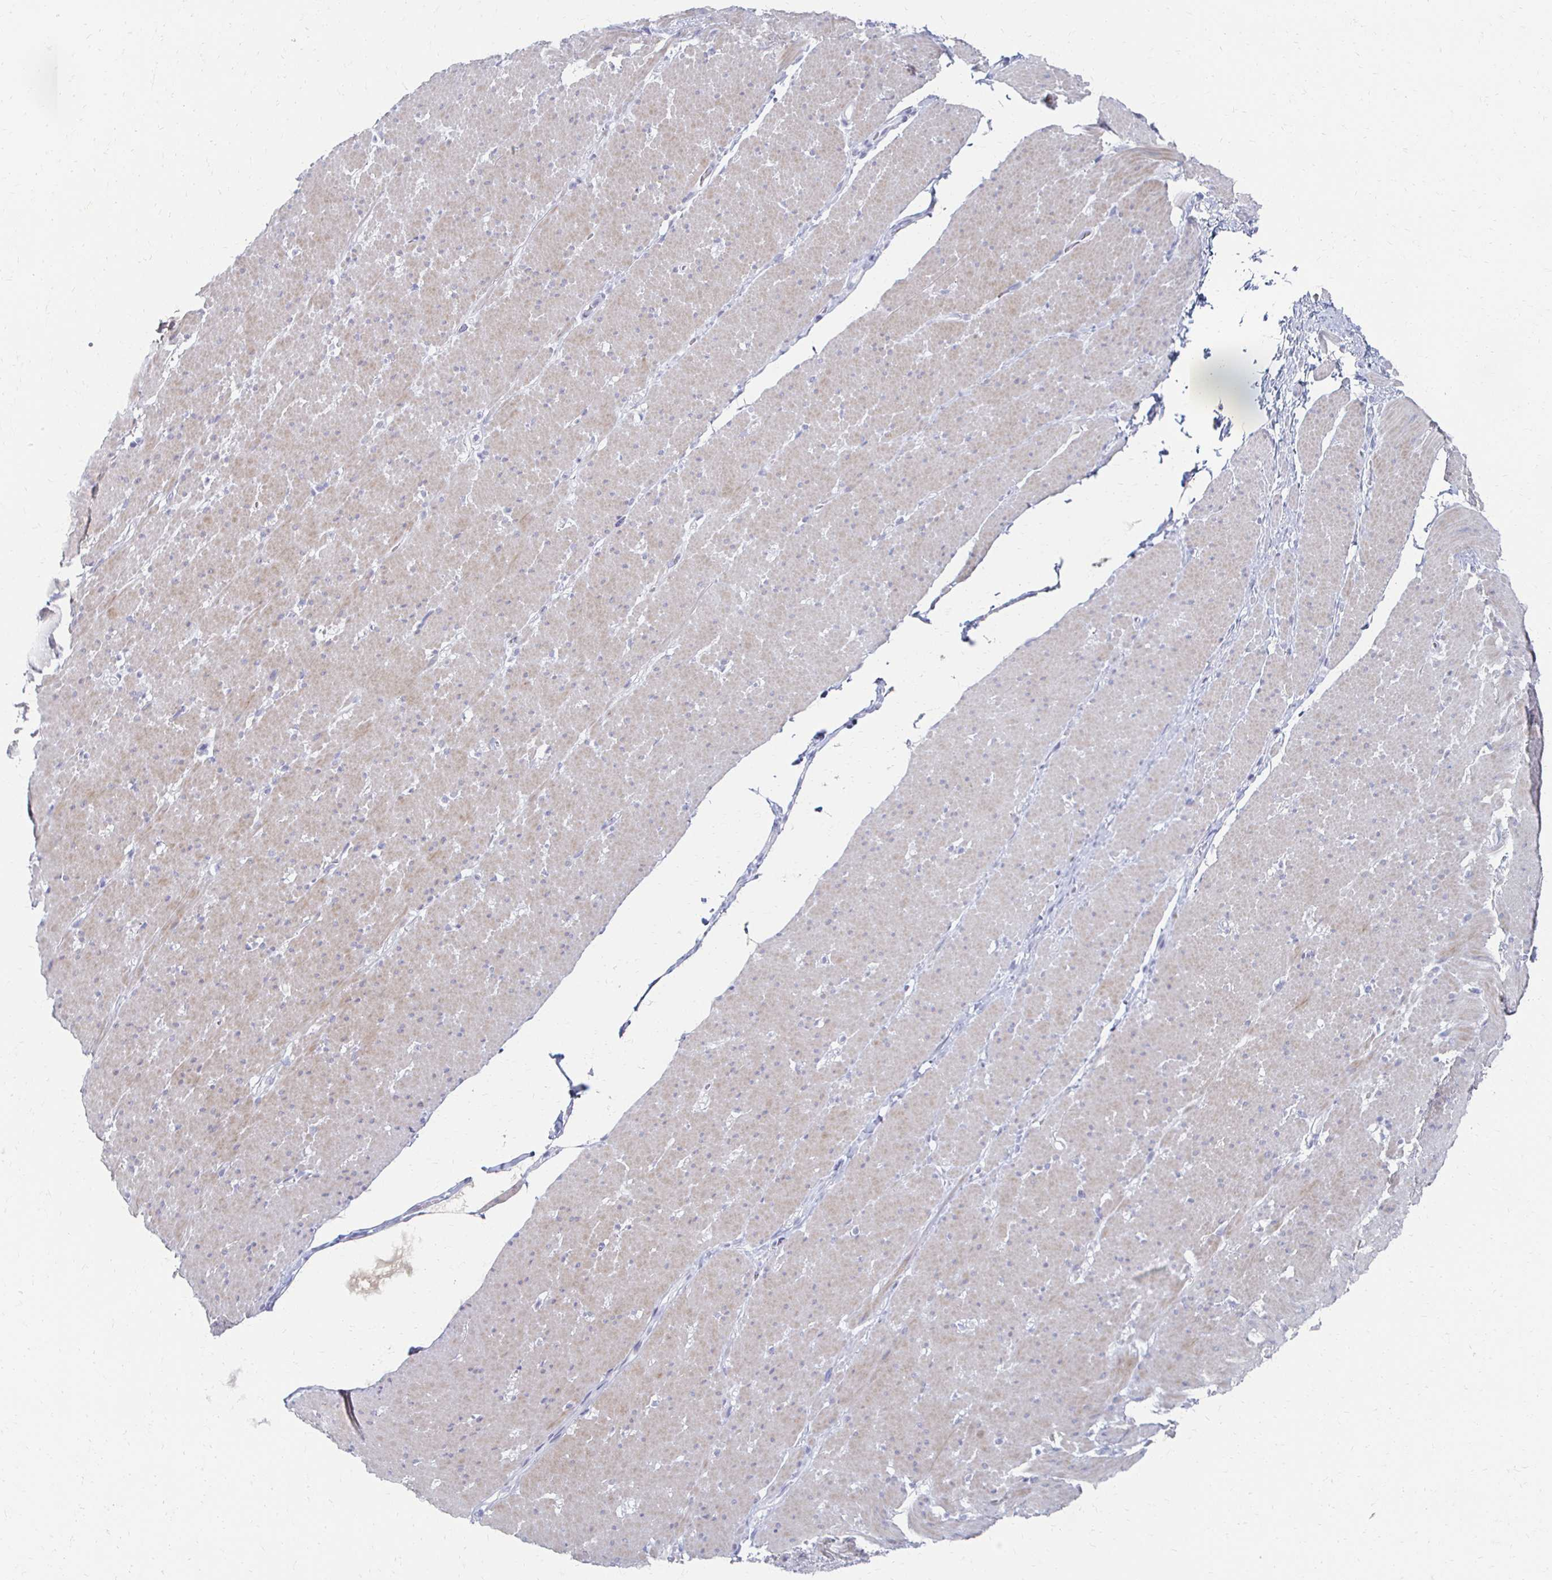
{"staining": {"intensity": "weak", "quantity": "<25%", "location": "cytoplasmic/membranous"}, "tissue": "smooth muscle", "cell_type": "Smooth muscle cells", "image_type": "normal", "snomed": [{"axis": "morphology", "description": "Normal tissue, NOS"}, {"axis": "topography", "description": "Smooth muscle"}, {"axis": "topography", "description": "Rectum"}], "caption": "Smooth muscle stained for a protein using immunohistochemistry exhibits no expression smooth muscle cells.", "gene": "CXCR2", "patient": {"sex": "male", "age": 53}}